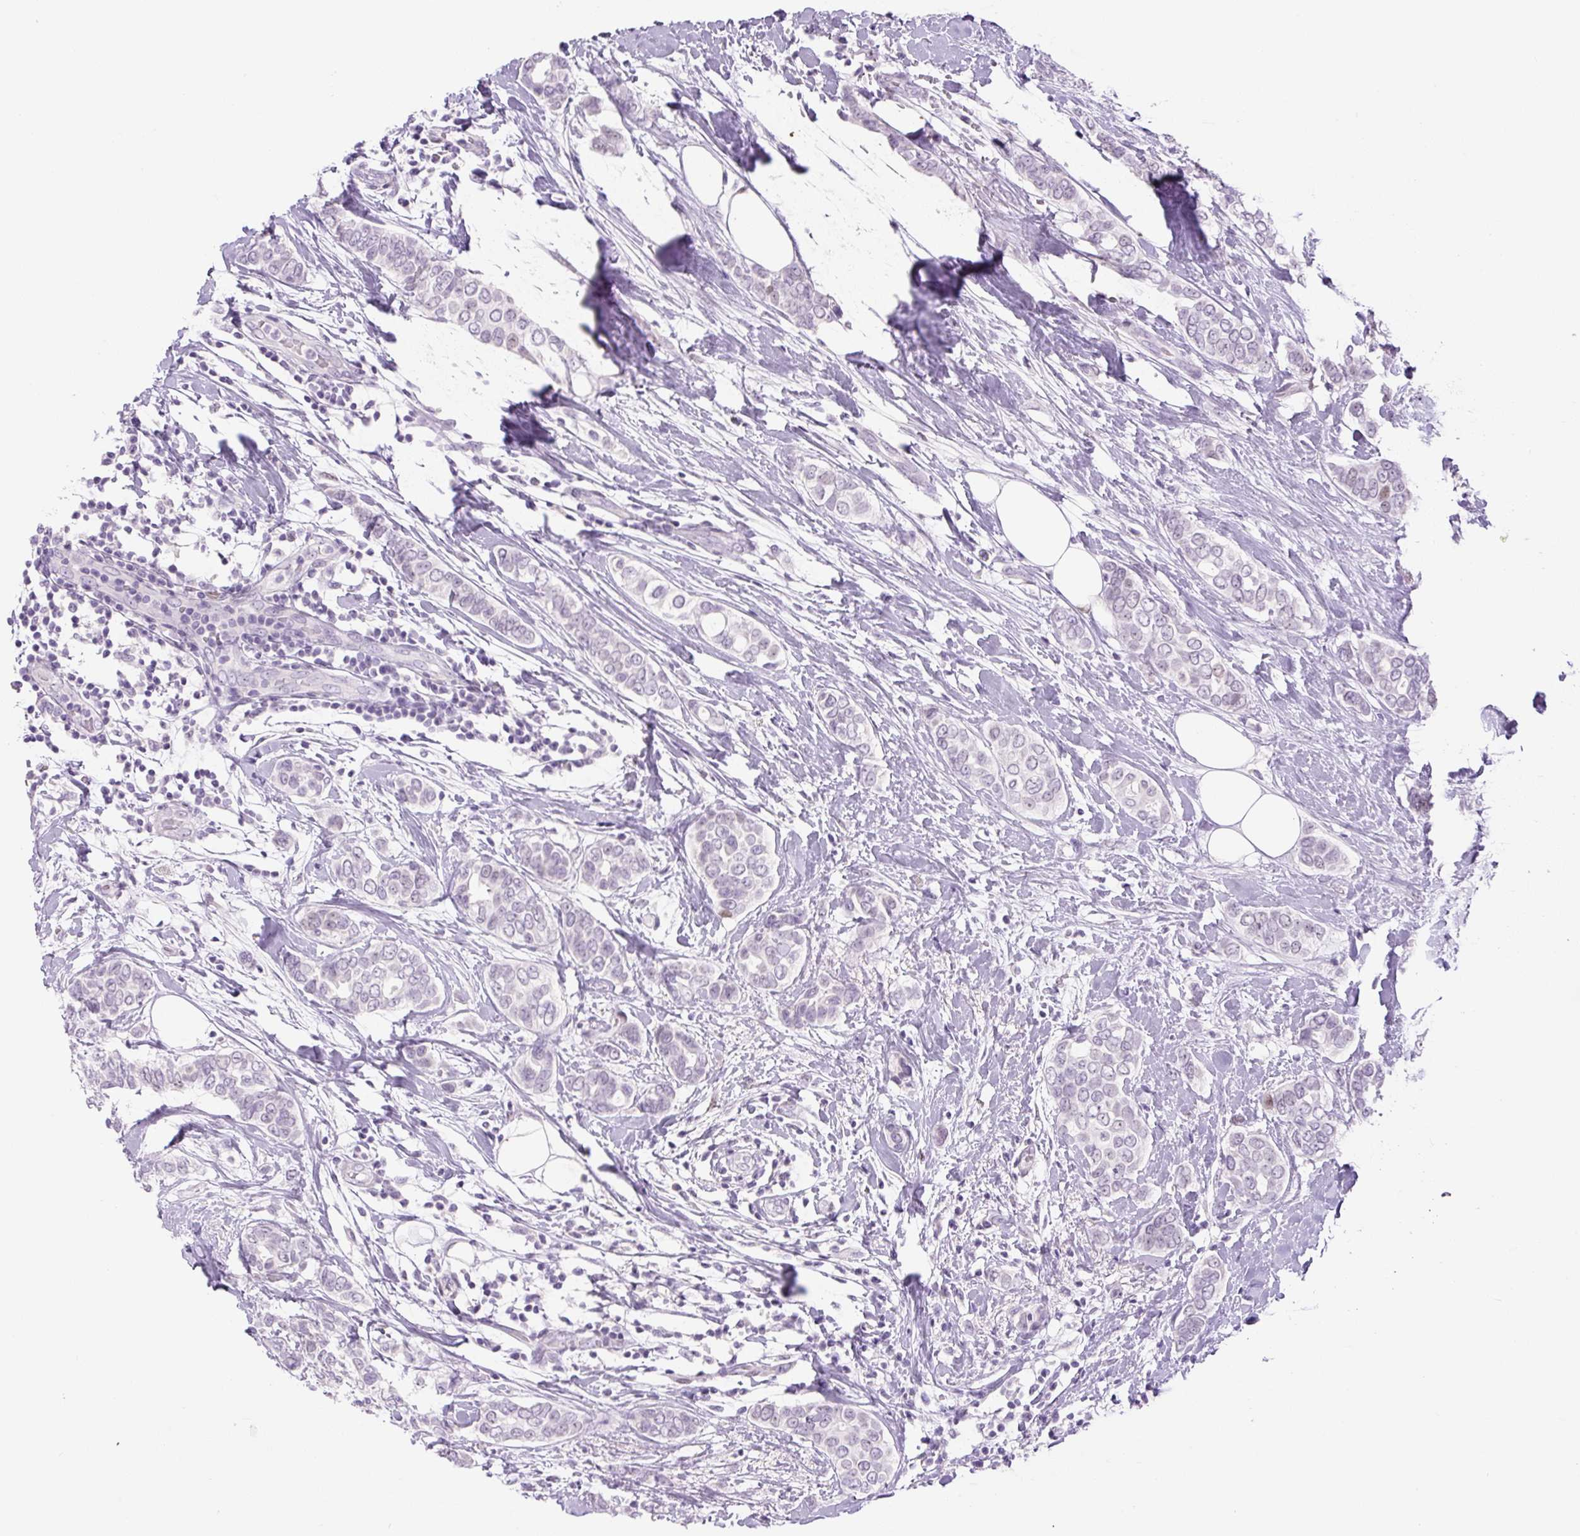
{"staining": {"intensity": "negative", "quantity": "none", "location": "none"}, "tissue": "breast cancer", "cell_type": "Tumor cells", "image_type": "cancer", "snomed": [{"axis": "morphology", "description": "Lobular carcinoma"}, {"axis": "topography", "description": "Breast"}], "caption": "Immunohistochemistry (IHC) histopathology image of human breast cancer stained for a protein (brown), which demonstrates no staining in tumor cells.", "gene": "SIX1", "patient": {"sex": "female", "age": 51}}